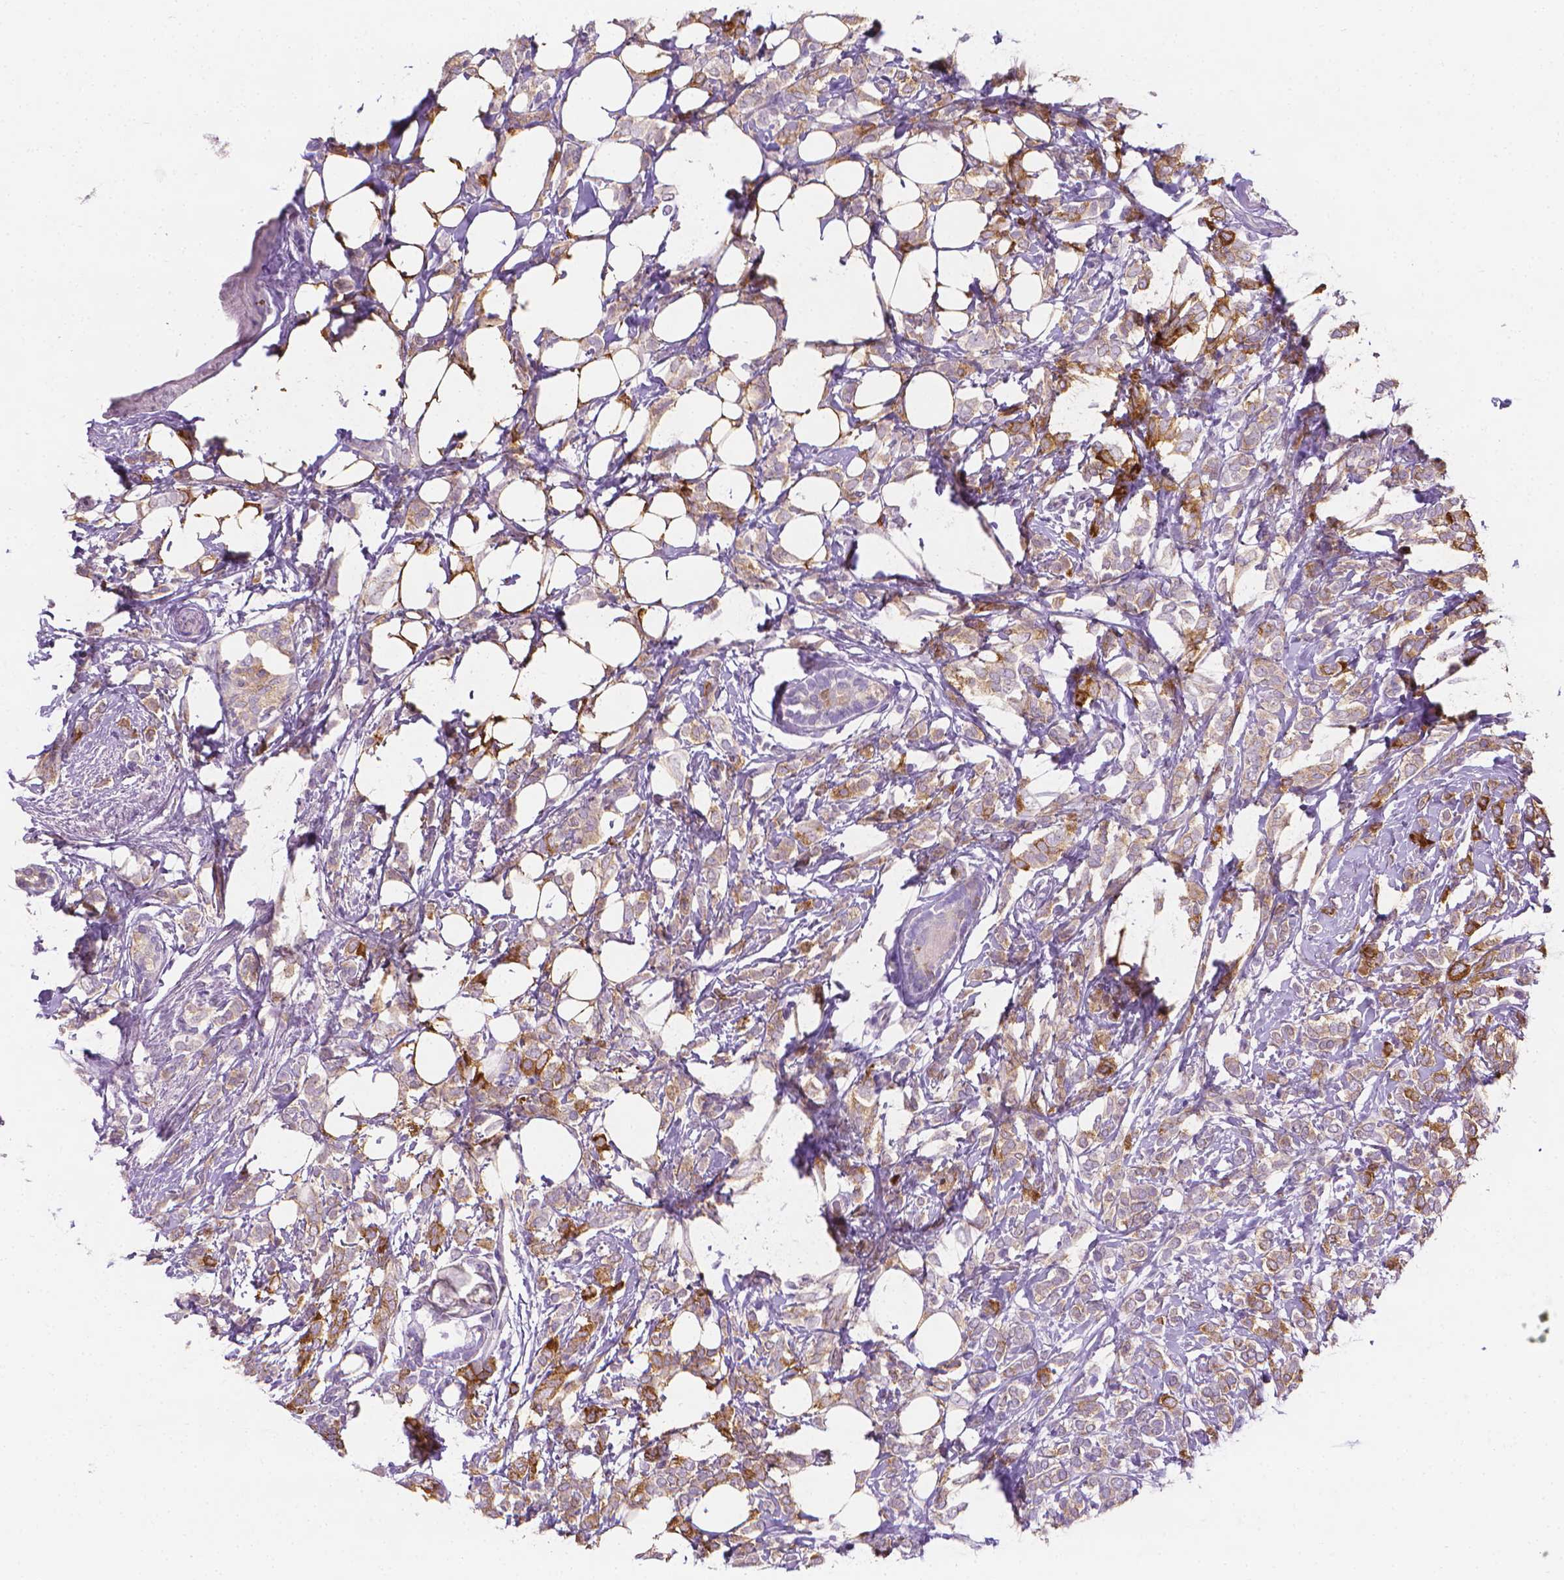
{"staining": {"intensity": "moderate", "quantity": ">75%", "location": "cytoplasmic/membranous"}, "tissue": "breast cancer", "cell_type": "Tumor cells", "image_type": "cancer", "snomed": [{"axis": "morphology", "description": "Lobular carcinoma"}, {"axis": "topography", "description": "Breast"}], "caption": "This is a histology image of IHC staining of breast cancer (lobular carcinoma), which shows moderate expression in the cytoplasmic/membranous of tumor cells.", "gene": "FASN", "patient": {"sex": "female", "age": 49}}